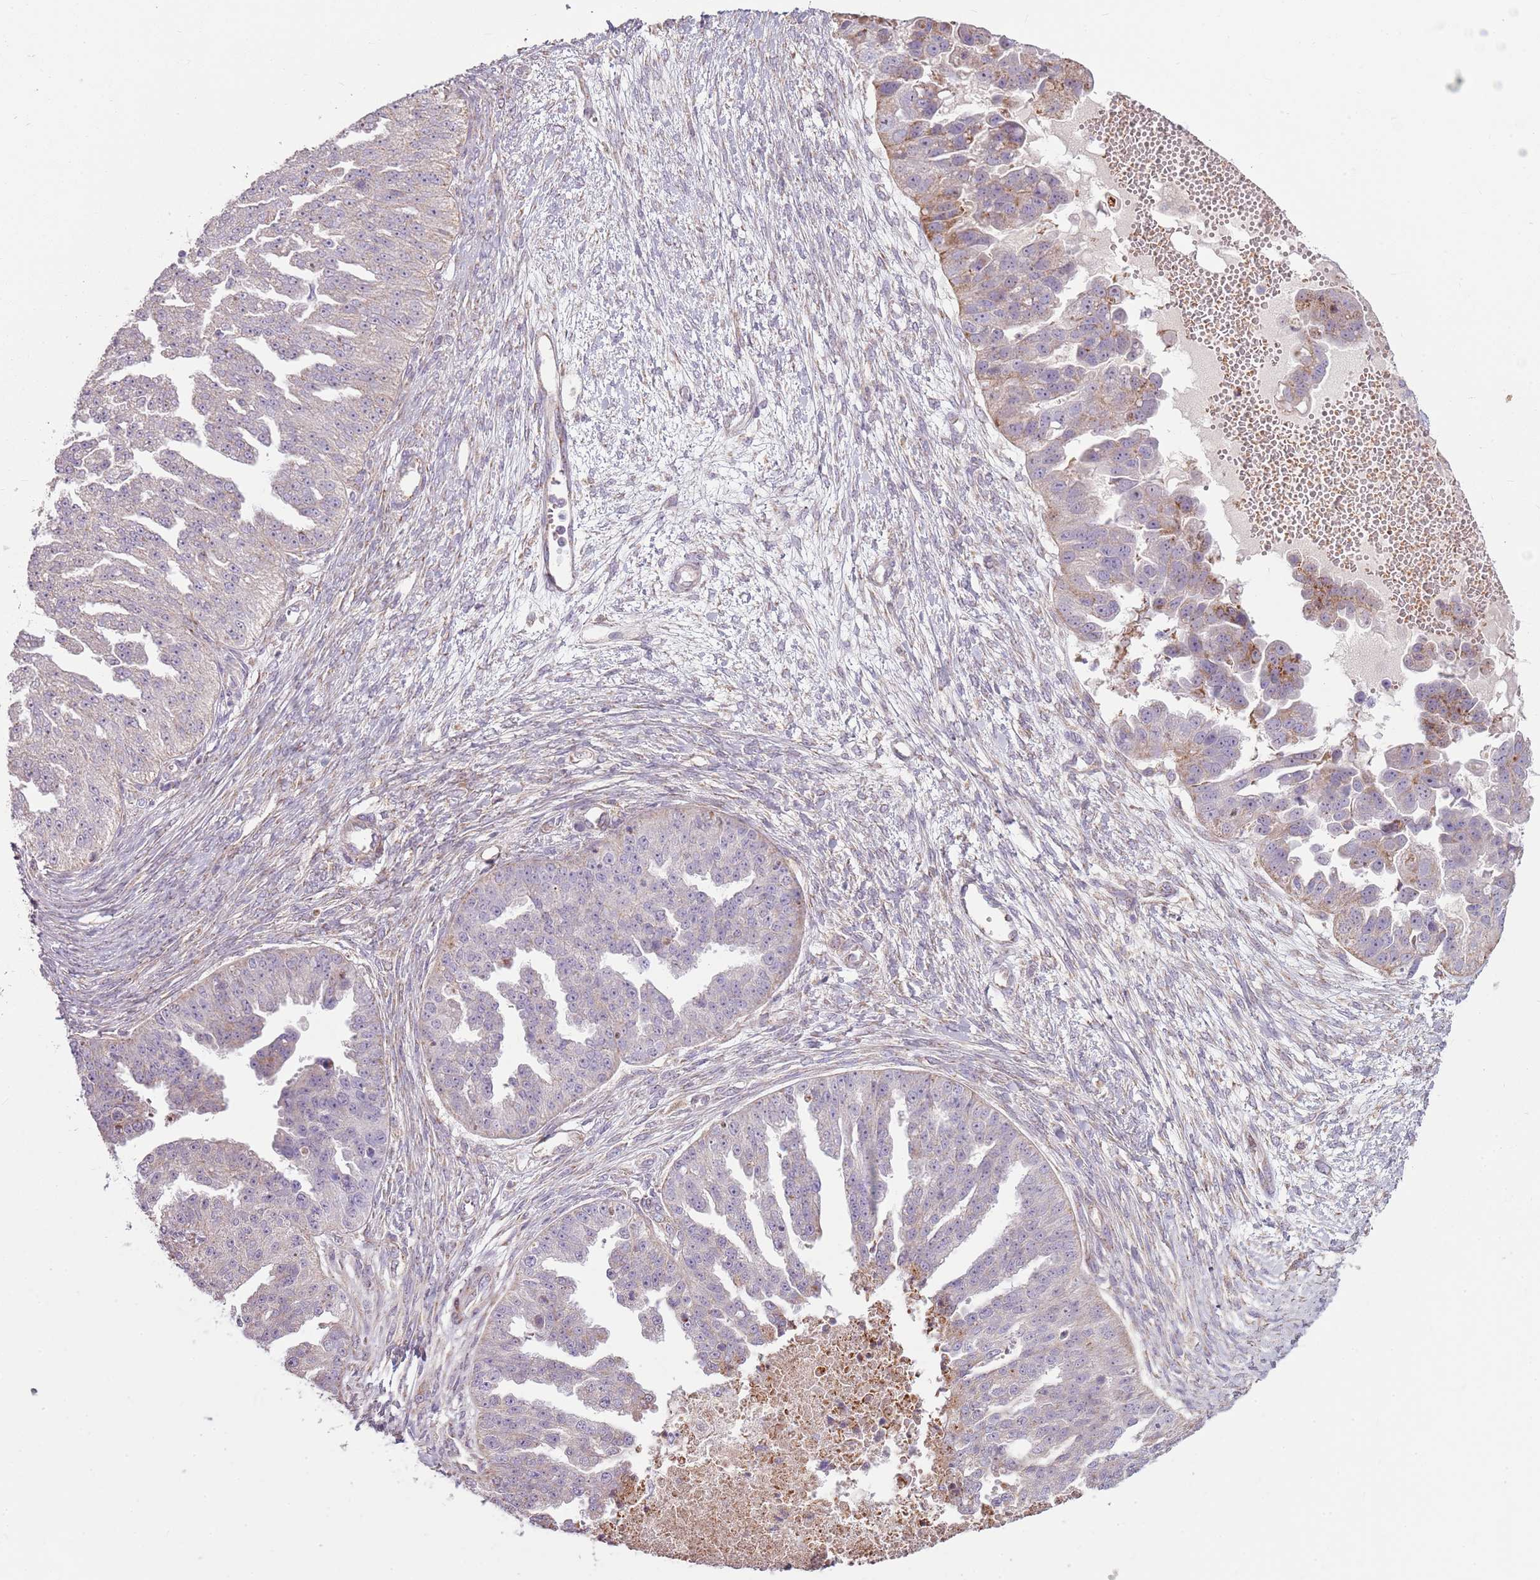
{"staining": {"intensity": "moderate", "quantity": "<25%", "location": "cytoplasmic/membranous"}, "tissue": "ovarian cancer", "cell_type": "Tumor cells", "image_type": "cancer", "snomed": [{"axis": "morphology", "description": "Cystadenocarcinoma, serous, NOS"}, {"axis": "topography", "description": "Ovary"}], "caption": "A high-resolution micrograph shows immunohistochemistry staining of ovarian cancer (serous cystadenocarcinoma), which exhibits moderate cytoplasmic/membranous expression in approximately <25% of tumor cells.", "gene": "ZNF530", "patient": {"sex": "female", "age": 58}}